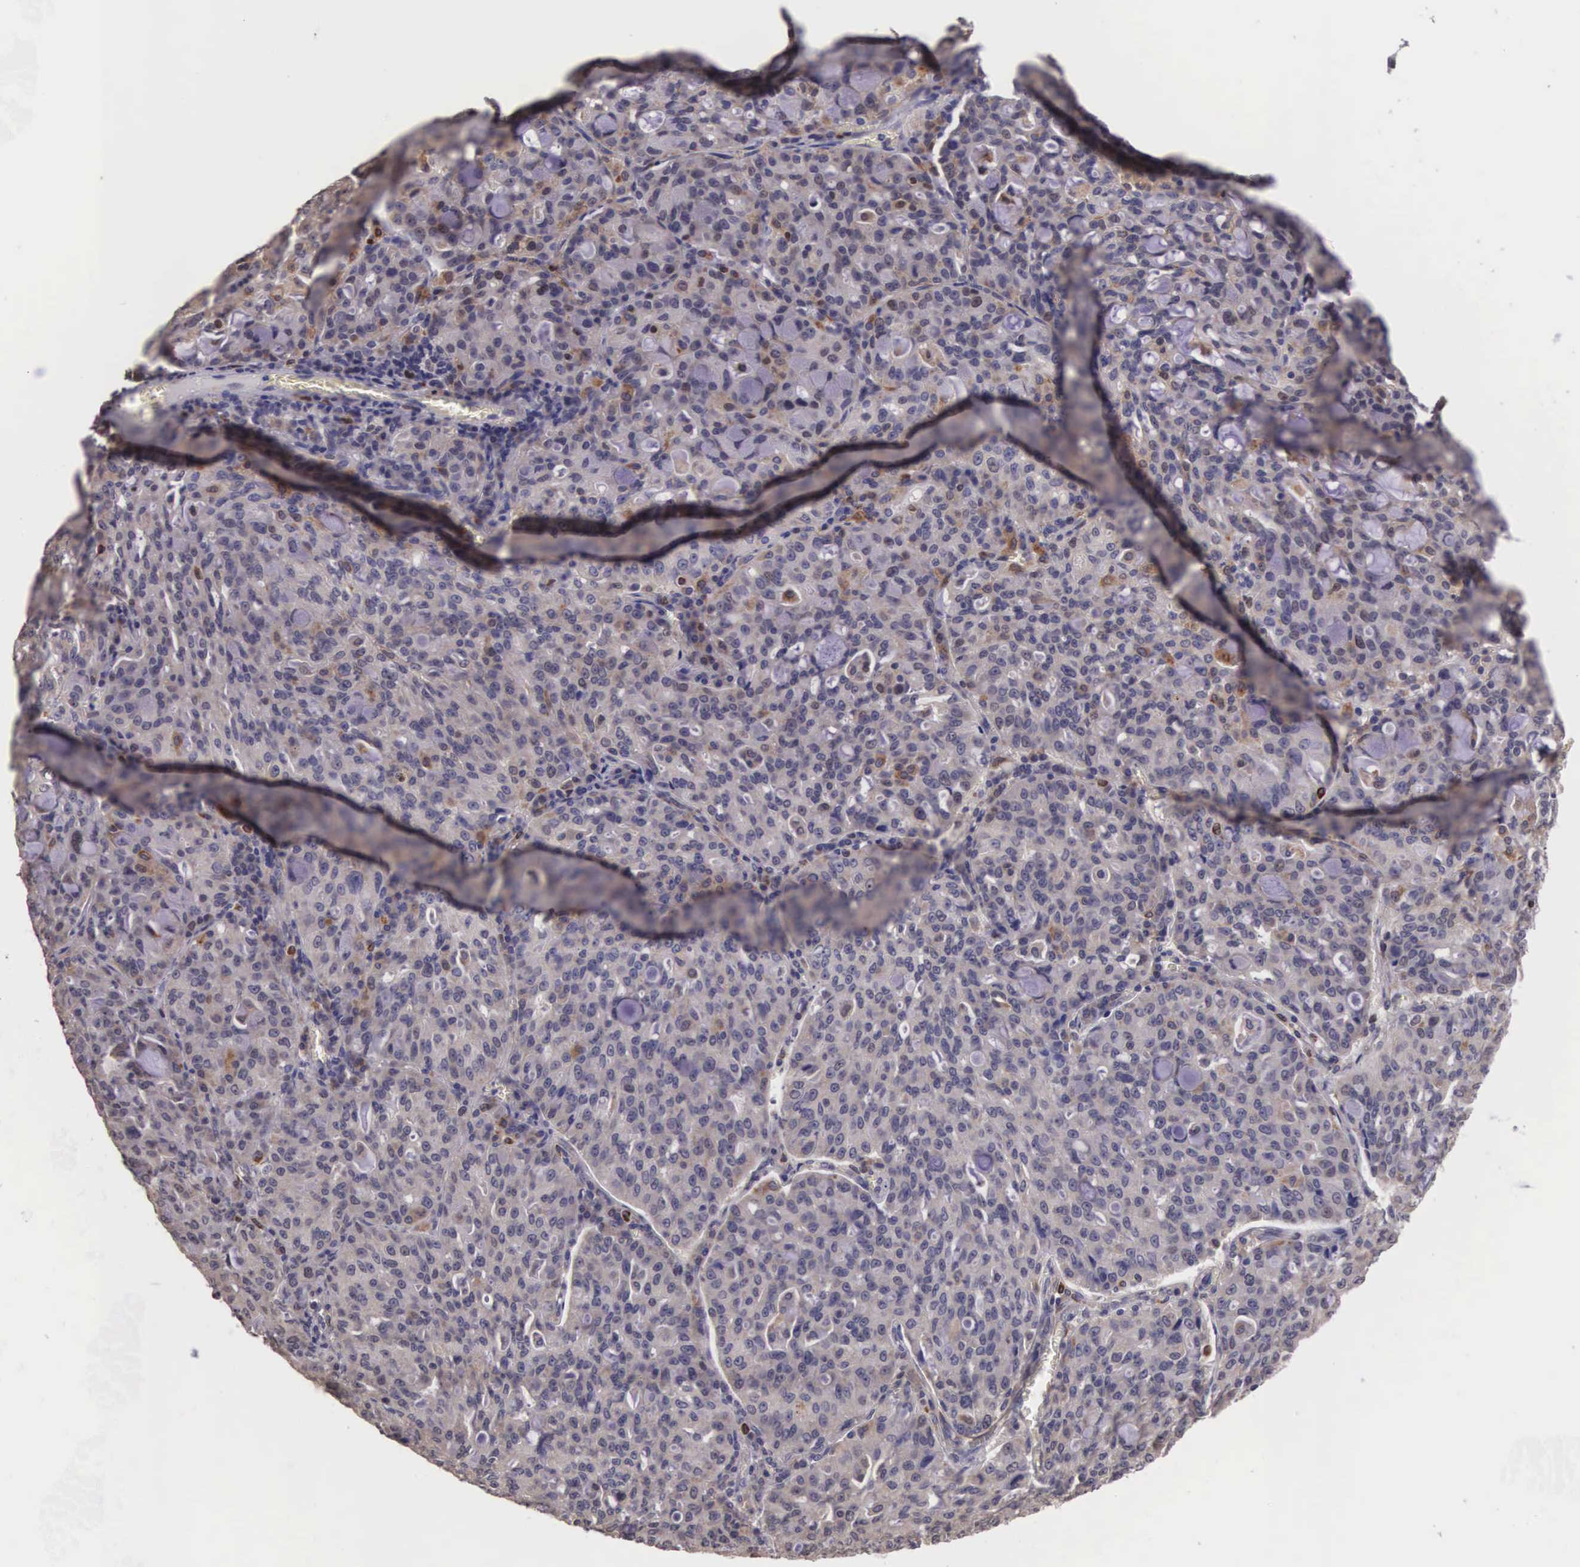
{"staining": {"intensity": "weak", "quantity": "25%-75%", "location": "cytoplasmic/membranous"}, "tissue": "lung cancer", "cell_type": "Tumor cells", "image_type": "cancer", "snomed": [{"axis": "morphology", "description": "Adenocarcinoma, NOS"}, {"axis": "topography", "description": "Lung"}], "caption": "A brown stain shows weak cytoplasmic/membranous expression of a protein in lung cancer (adenocarcinoma) tumor cells.", "gene": "CDC45", "patient": {"sex": "female", "age": 44}}